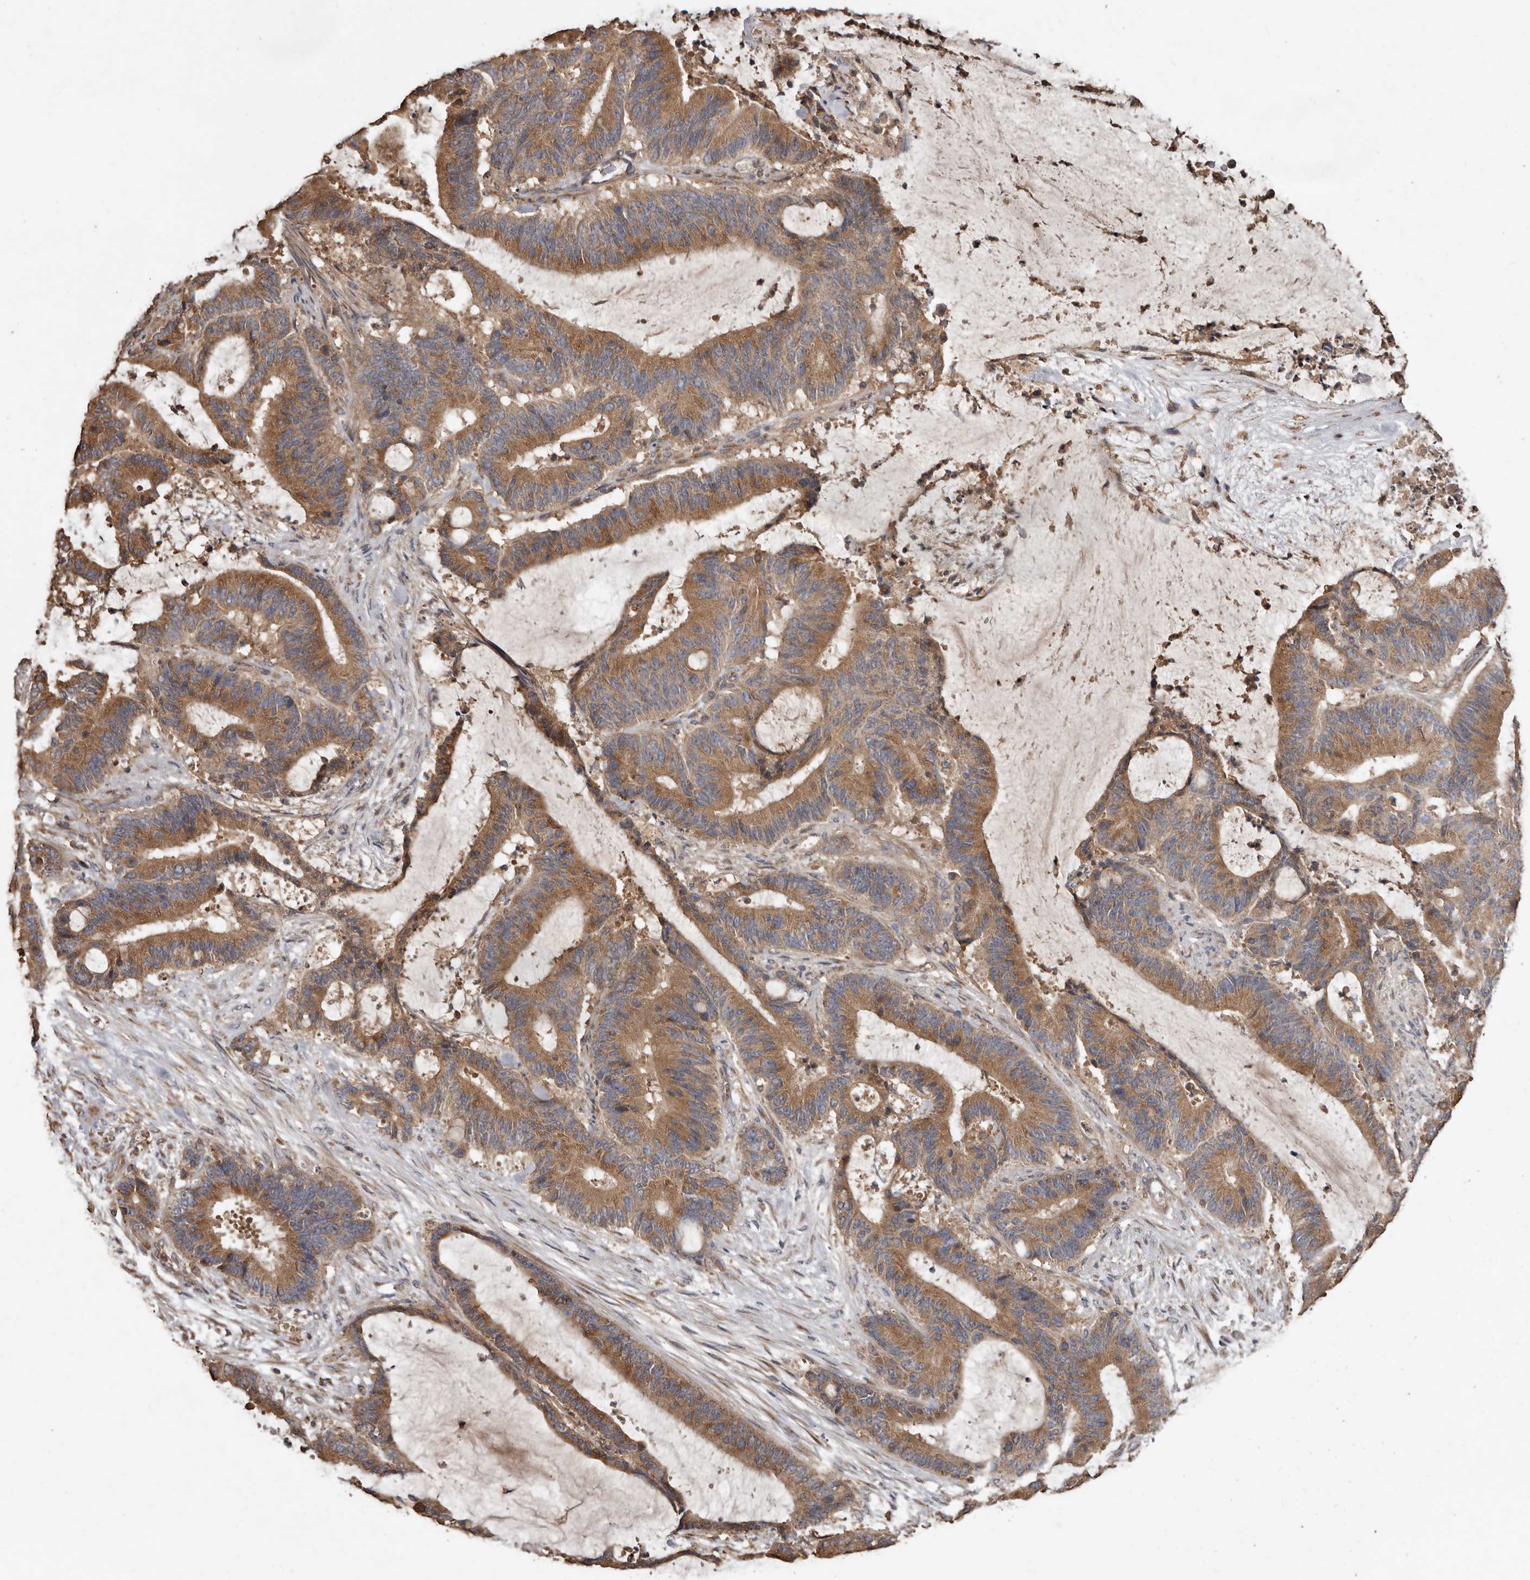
{"staining": {"intensity": "moderate", "quantity": ">75%", "location": "cytoplasmic/membranous"}, "tissue": "liver cancer", "cell_type": "Tumor cells", "image_type": "cancer", "snomed": [{"axis": "morphology", "description": "Normal tissue, NOS"}, {"axis": "morphology", "description": "Cholangiocarcinoma"}, {"axis": "topography", "description": "Liver"}, {"axis": "topography", "description": "Peripheral nerve tissue"}], "caption": "Immunohistochemistry staining of liver cholangiocarcinoma, which exhibits medium levels of moderate cytoplasmic/membranous positivity in about >75% of tumor cells indicating moderate cytoplasmic/membranous protein staining. The staining was performed using DAB (brown) for protein detection and nuclei were counterstained in hematoxylin (blue).", "gene": "FLCN", "patient": {"sex": "female", "age": 73}}